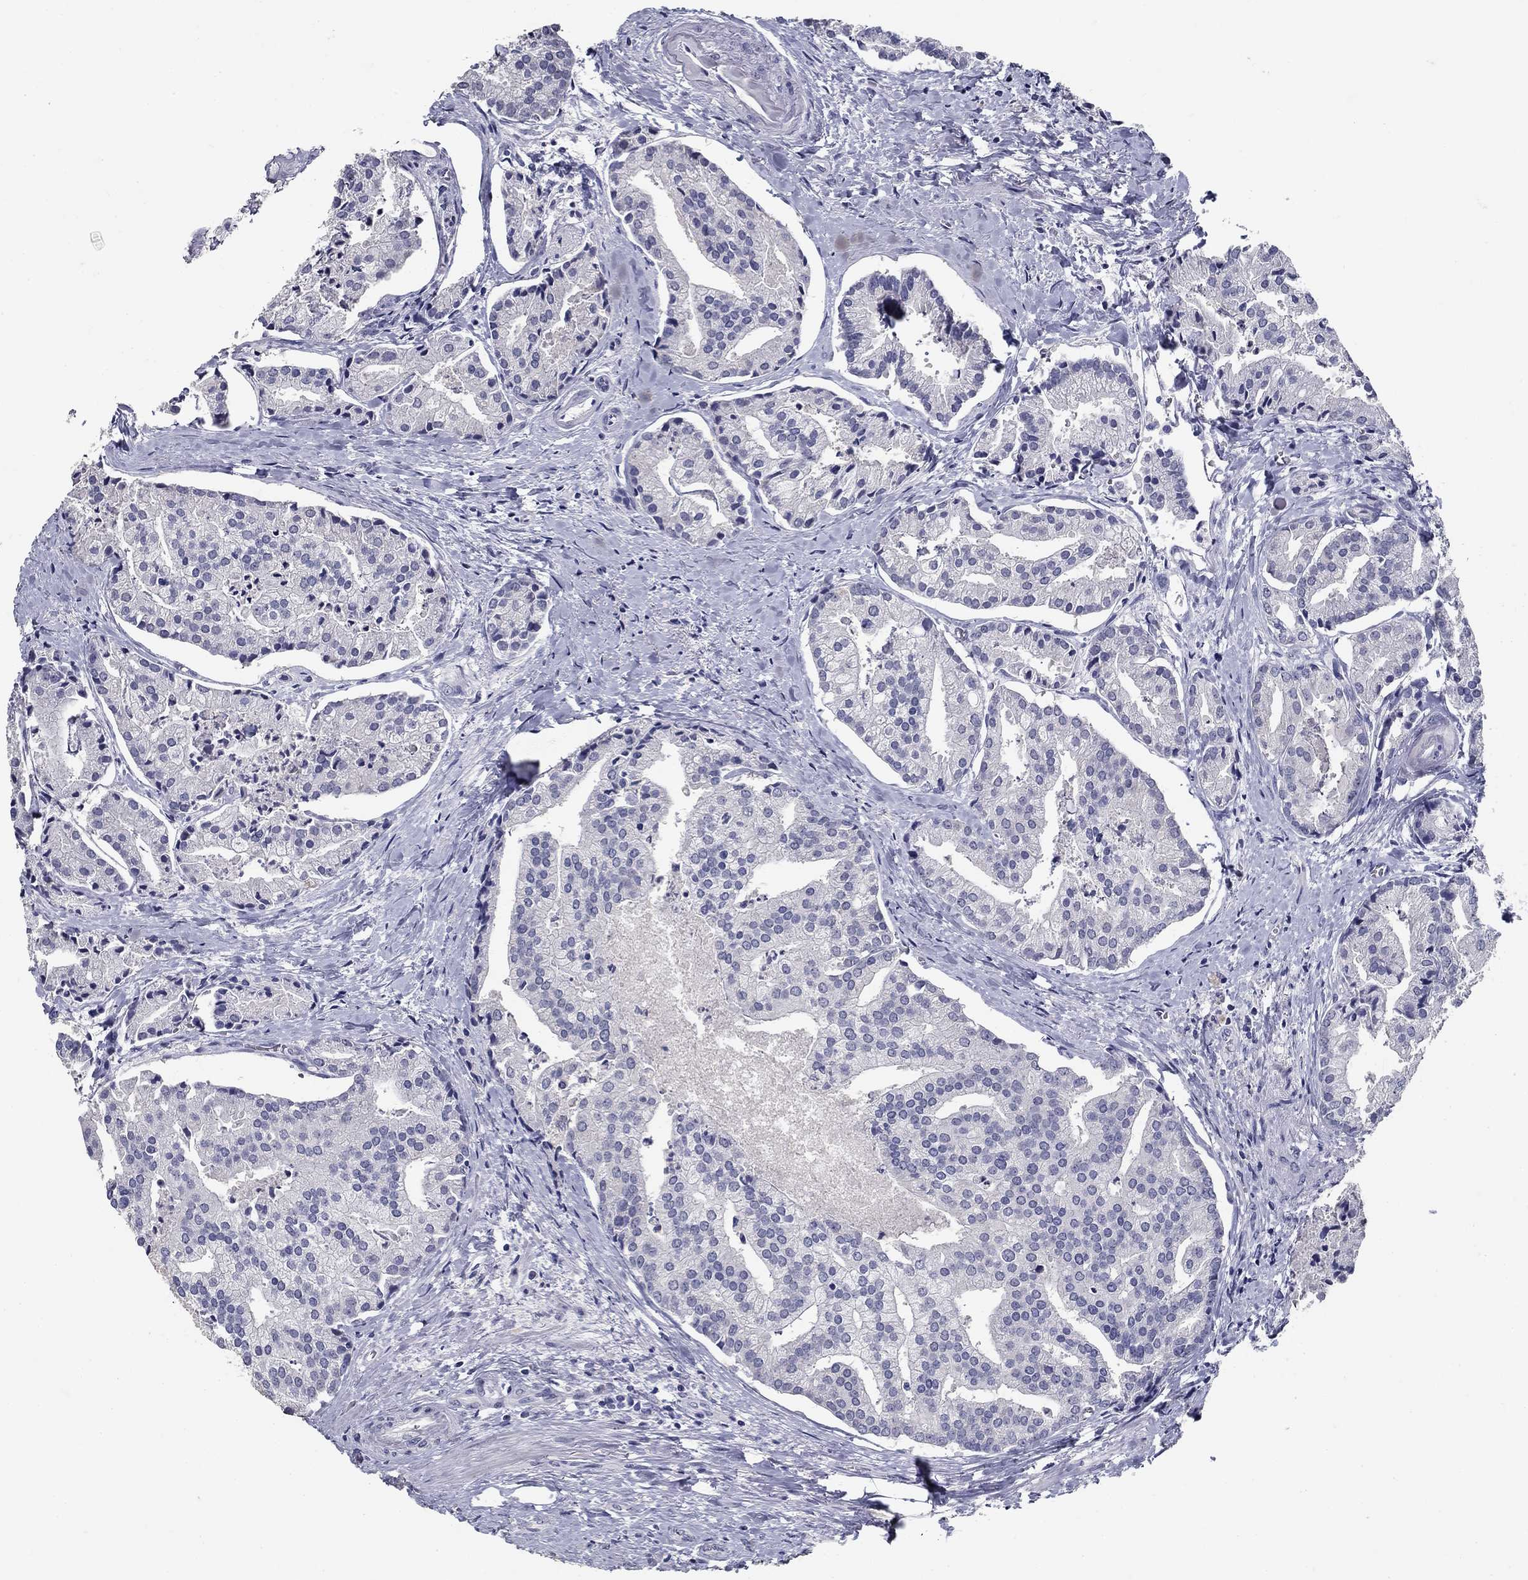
{"staining": {"intensity": "negative", "quantity": "none", "location": "none"}, "tissue": "prostate cancer", "cell_type": "Tumor cells", "image_type": "cancer", "snomed": [{"axis": "morphology", "description": "Adenocarcinoma, NOS"}, {"axis": "topography", "description": "Prostate and seminal vesicle, NOS"}, {"axis": "topography", "description": "Prostate"}], "caption": "High power microscopy image of an immunohistochemistry histopathology image of prostate cancer, revealing no significant positivity in tumor cells.", "gene": "POMC", "patient": {"sex": "male", "age": 44}}